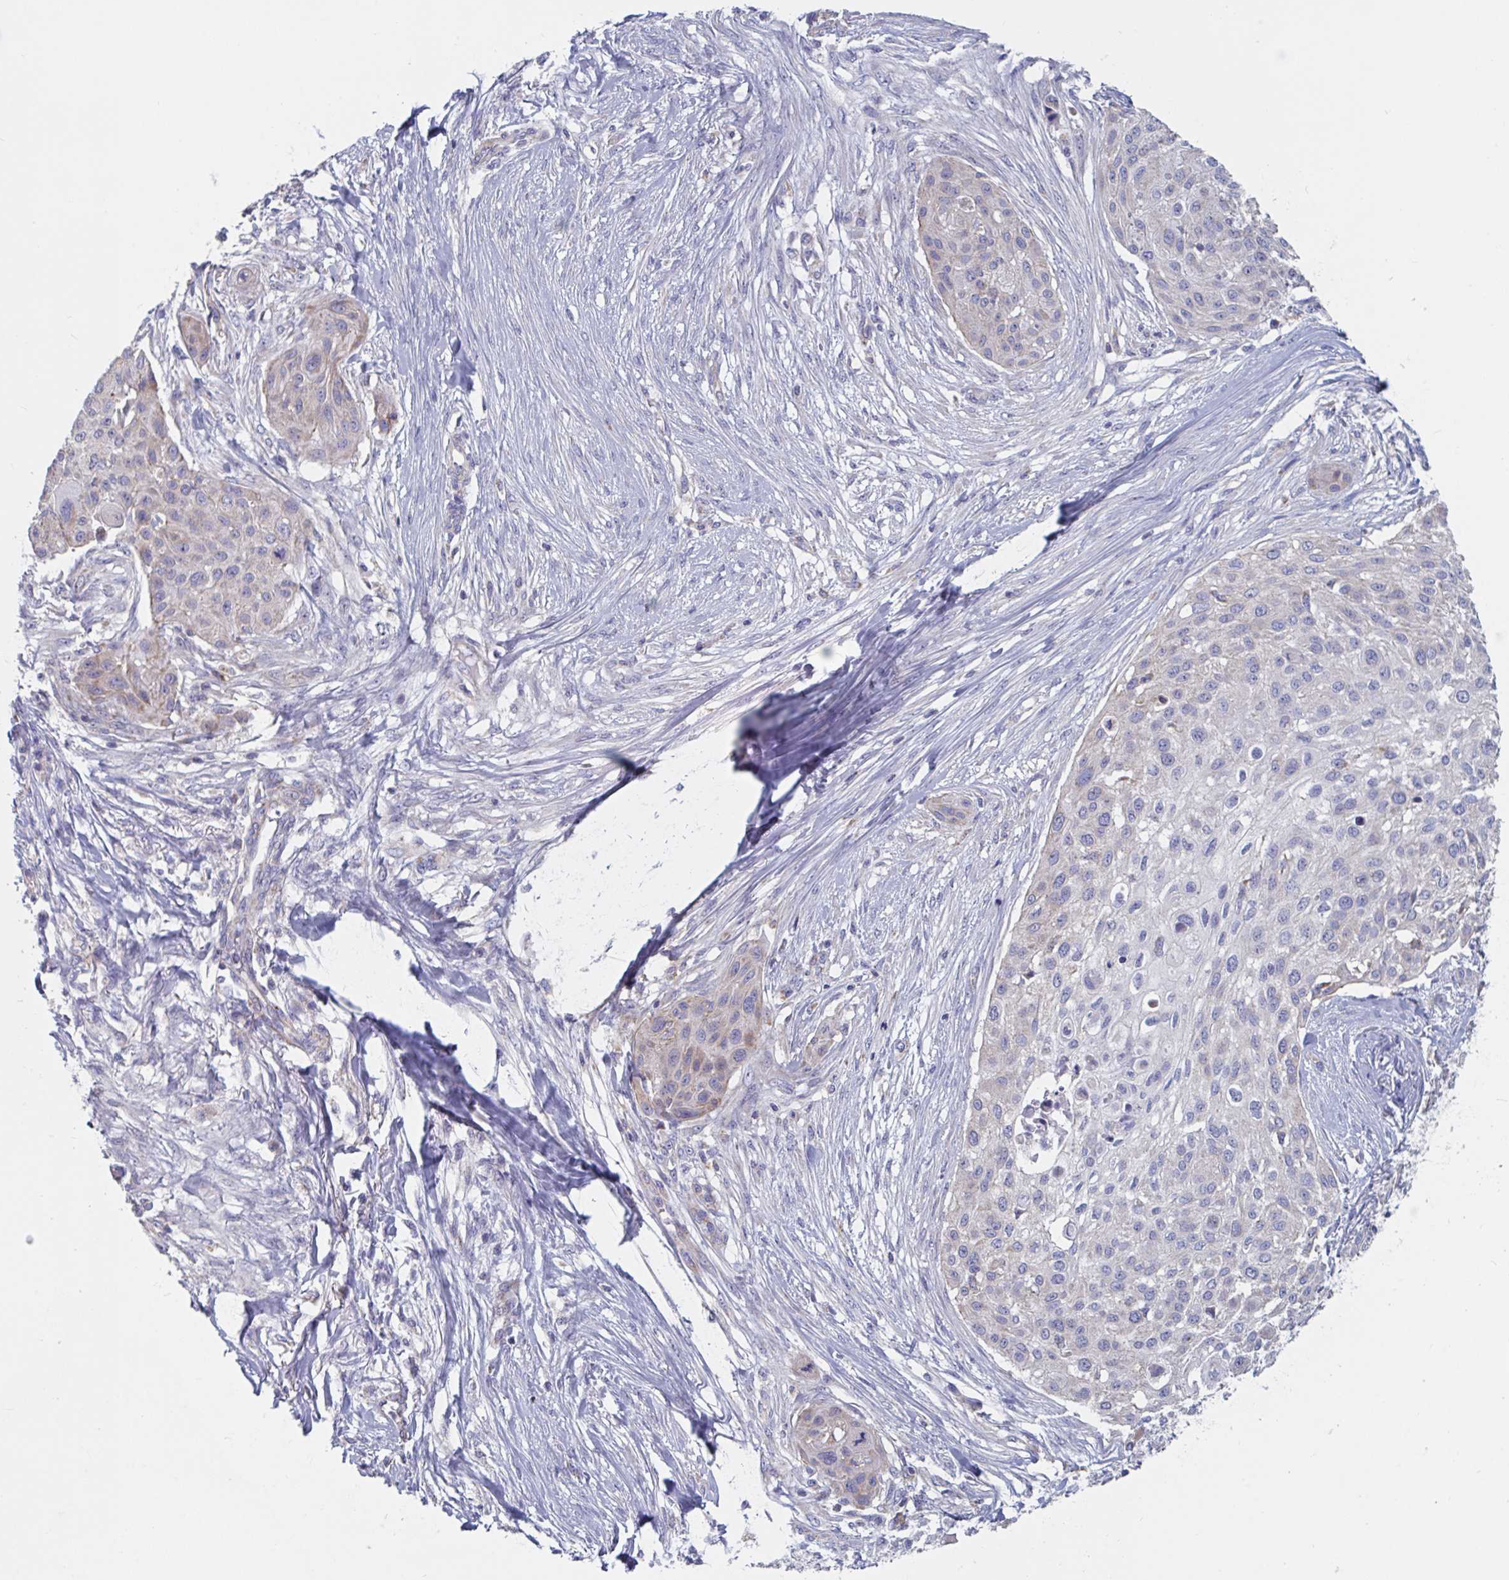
{"staining": {"intensity": "negative", "quantity": "none", "location": "none"}, "tissue": "skin cancer", "cell_type": "Tumor cells", "image_type": "cancer", "snomed": [{"axis": "morphology", "description": "Squamous cell carcinoma, NOS"}, {"axis": "topography", "description": "Skin"}], "caption": "Immunohistochemistry (IHC) of skin cancer demonstrates no staining in tumor cells.", "gene": "MRPL53", "patient": {"sex": "female", "age": 87}}